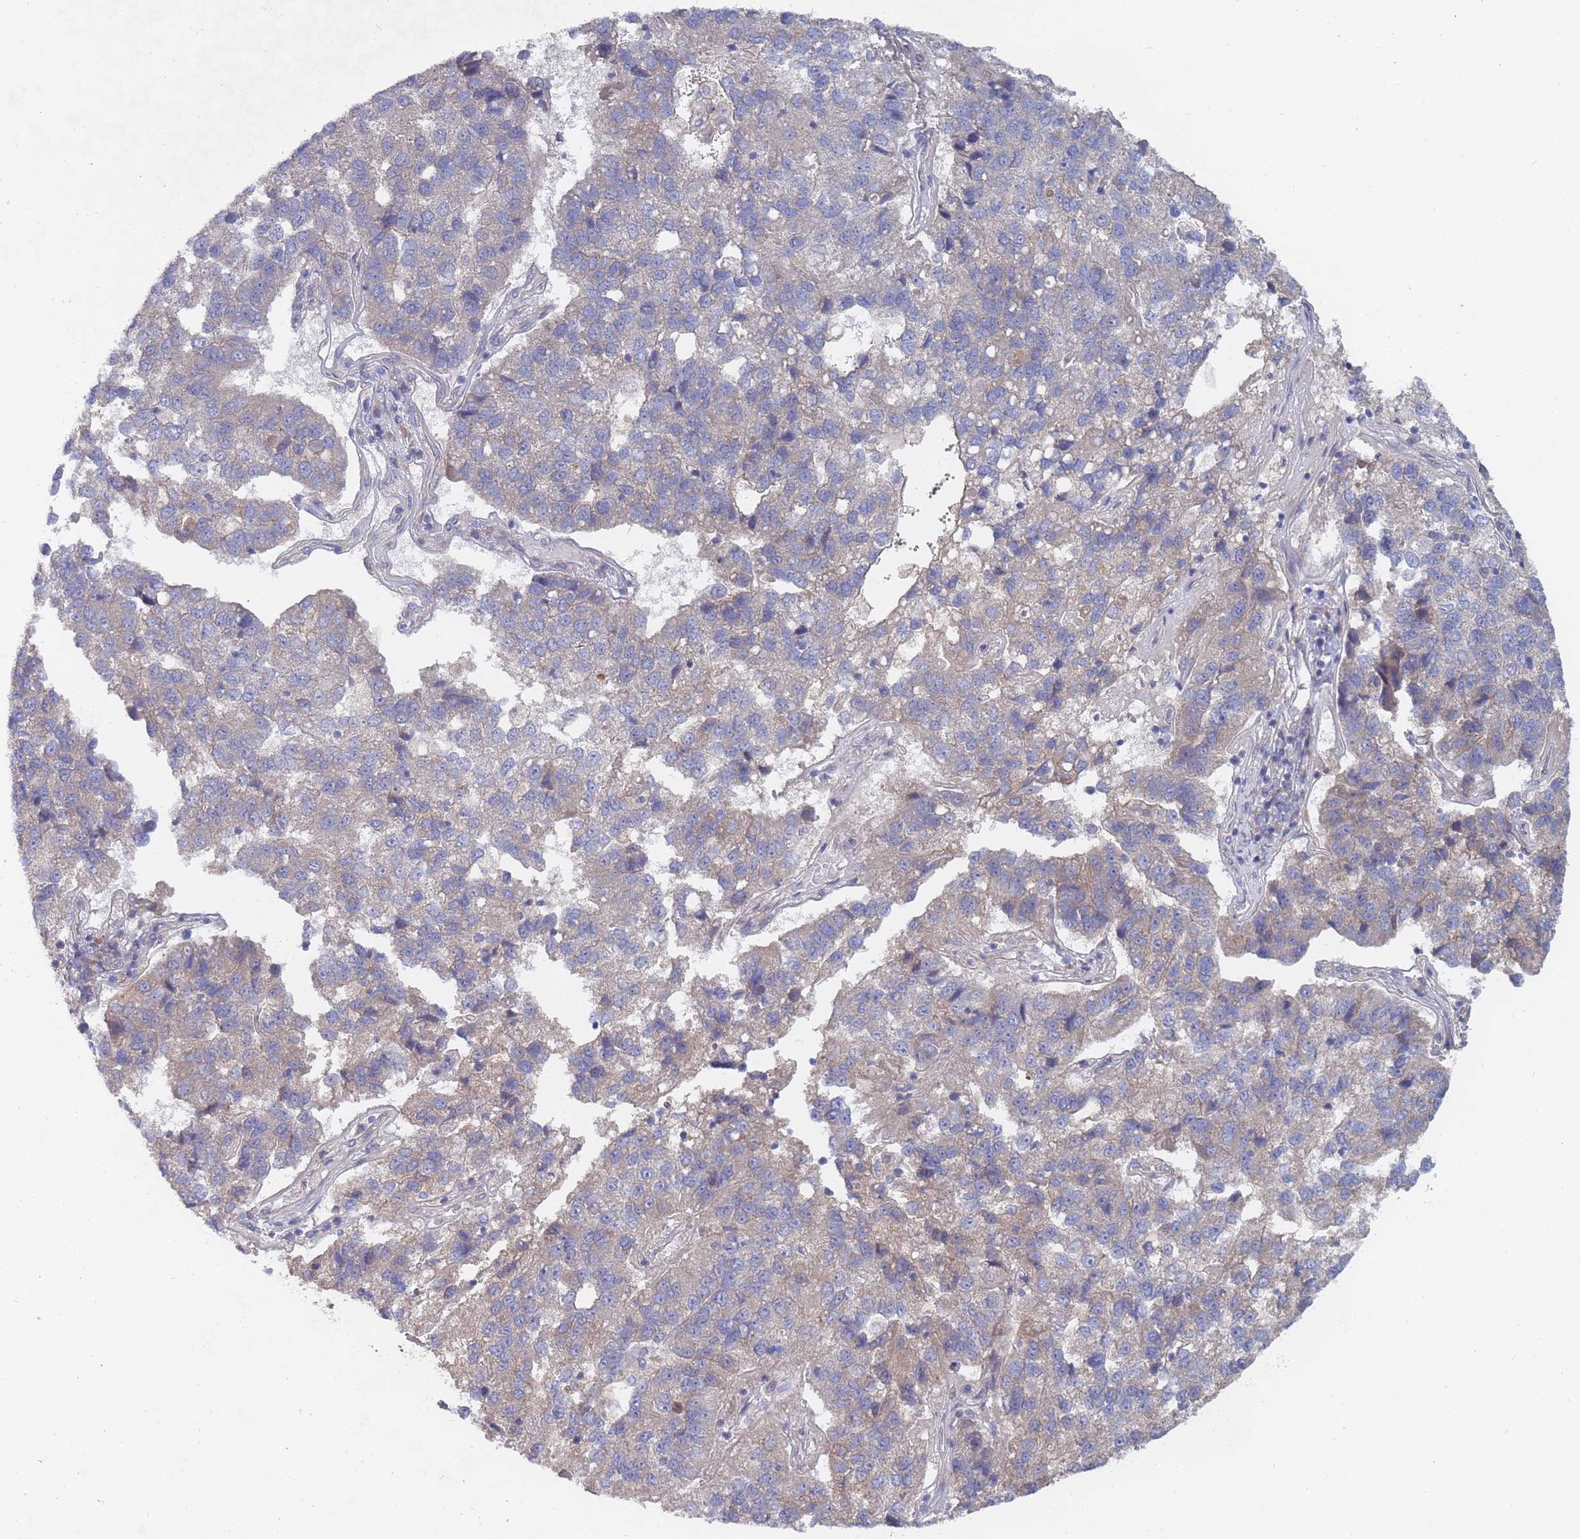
{"staining": {"intensity": "negative", "quantity": "none", "location": "none"}, "tissue": "pancreatic cancer", "cell_type": "Tumor cells", "image_type": "cancer", "snomed": [{"axis": "morphology", "description": "Adenocarcinoma, NOS"}, {"axis": "topography", "description": "Pancreas"}], "caption": "Tumor cells are negative for protein expression in human adenocarcinoma (pancreatic).", "gene": "SLC35F5", "patient": {"sex": "female", "age": 61}}